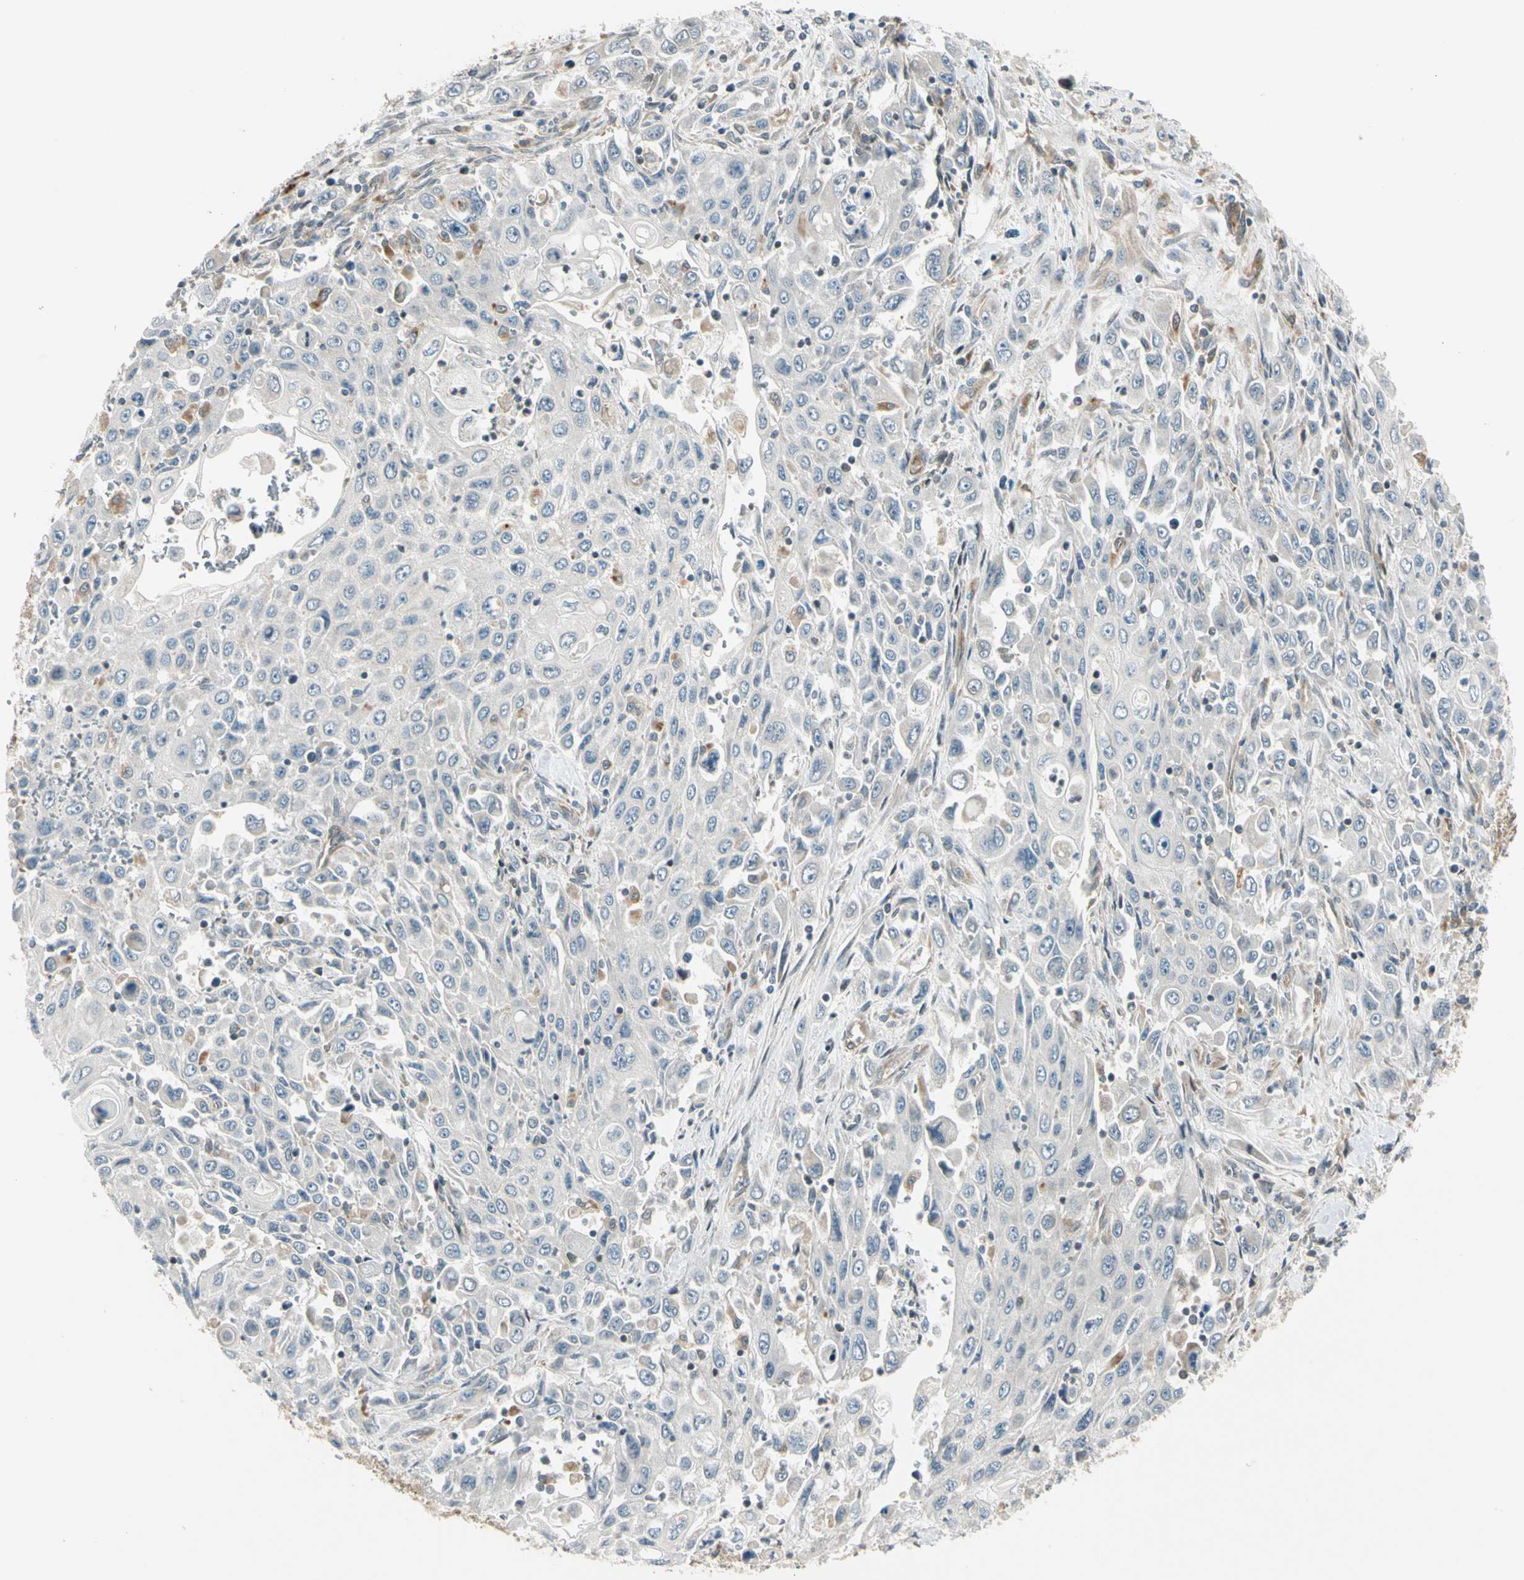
{"staining": {"intensity": "negative", "quantity": "none", "location": "none"}, "tissue": "pancreatic cancer", "cell_type": "Tumor cells", "image_type": "cancer", "snomed": [{"axis": "morphology", "description": "Adenocarcinoma, NOS"}, {"axis": "topography", "description": "Pancreas"}], "caption": "Tumor cells are negative for brown protein staining in pancreatic adenocarcinoma.", "gene": "TRIO", "patient": {"sex": "male", "age": 70}}